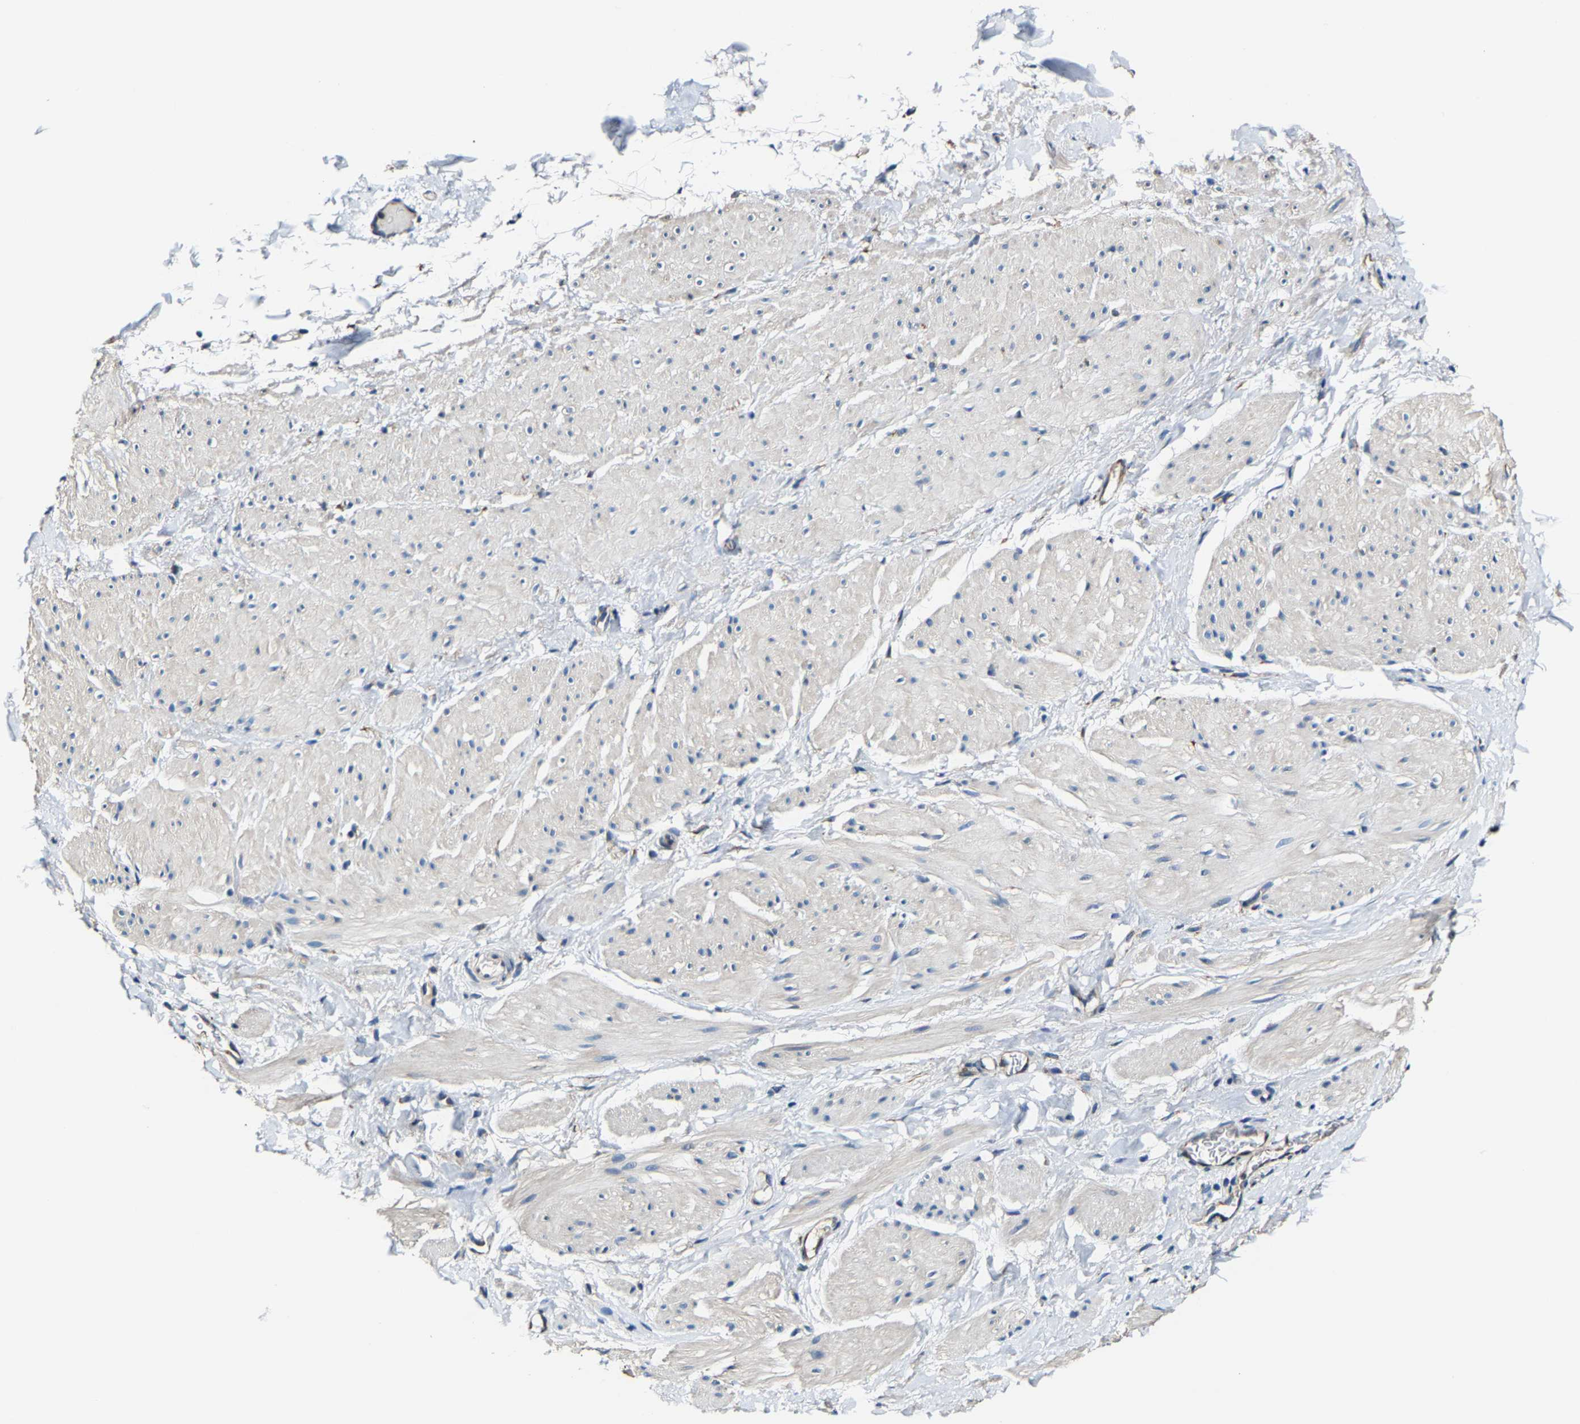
{"staining": {"intensity": "negative", "quantity": "none", "location": "none"}, "tissue": "smooth muscle", "cell_type": "Smooth muscle cells", "image_type": "normal", "snomed": [{"axis": "morphology", "description": "Normal tissue, NOS"}, {"axis": "topography", "description": "Smooth muscle"}], "caption": "High power microscopy image of an immunohistochemistry histopathology image of benign smooth muscle, revealing no significant staining in smooth muscle cells. Nuclei are stained in blue.", "gene": "METTL1", "patient": {"sex": "male", "age": 16}}